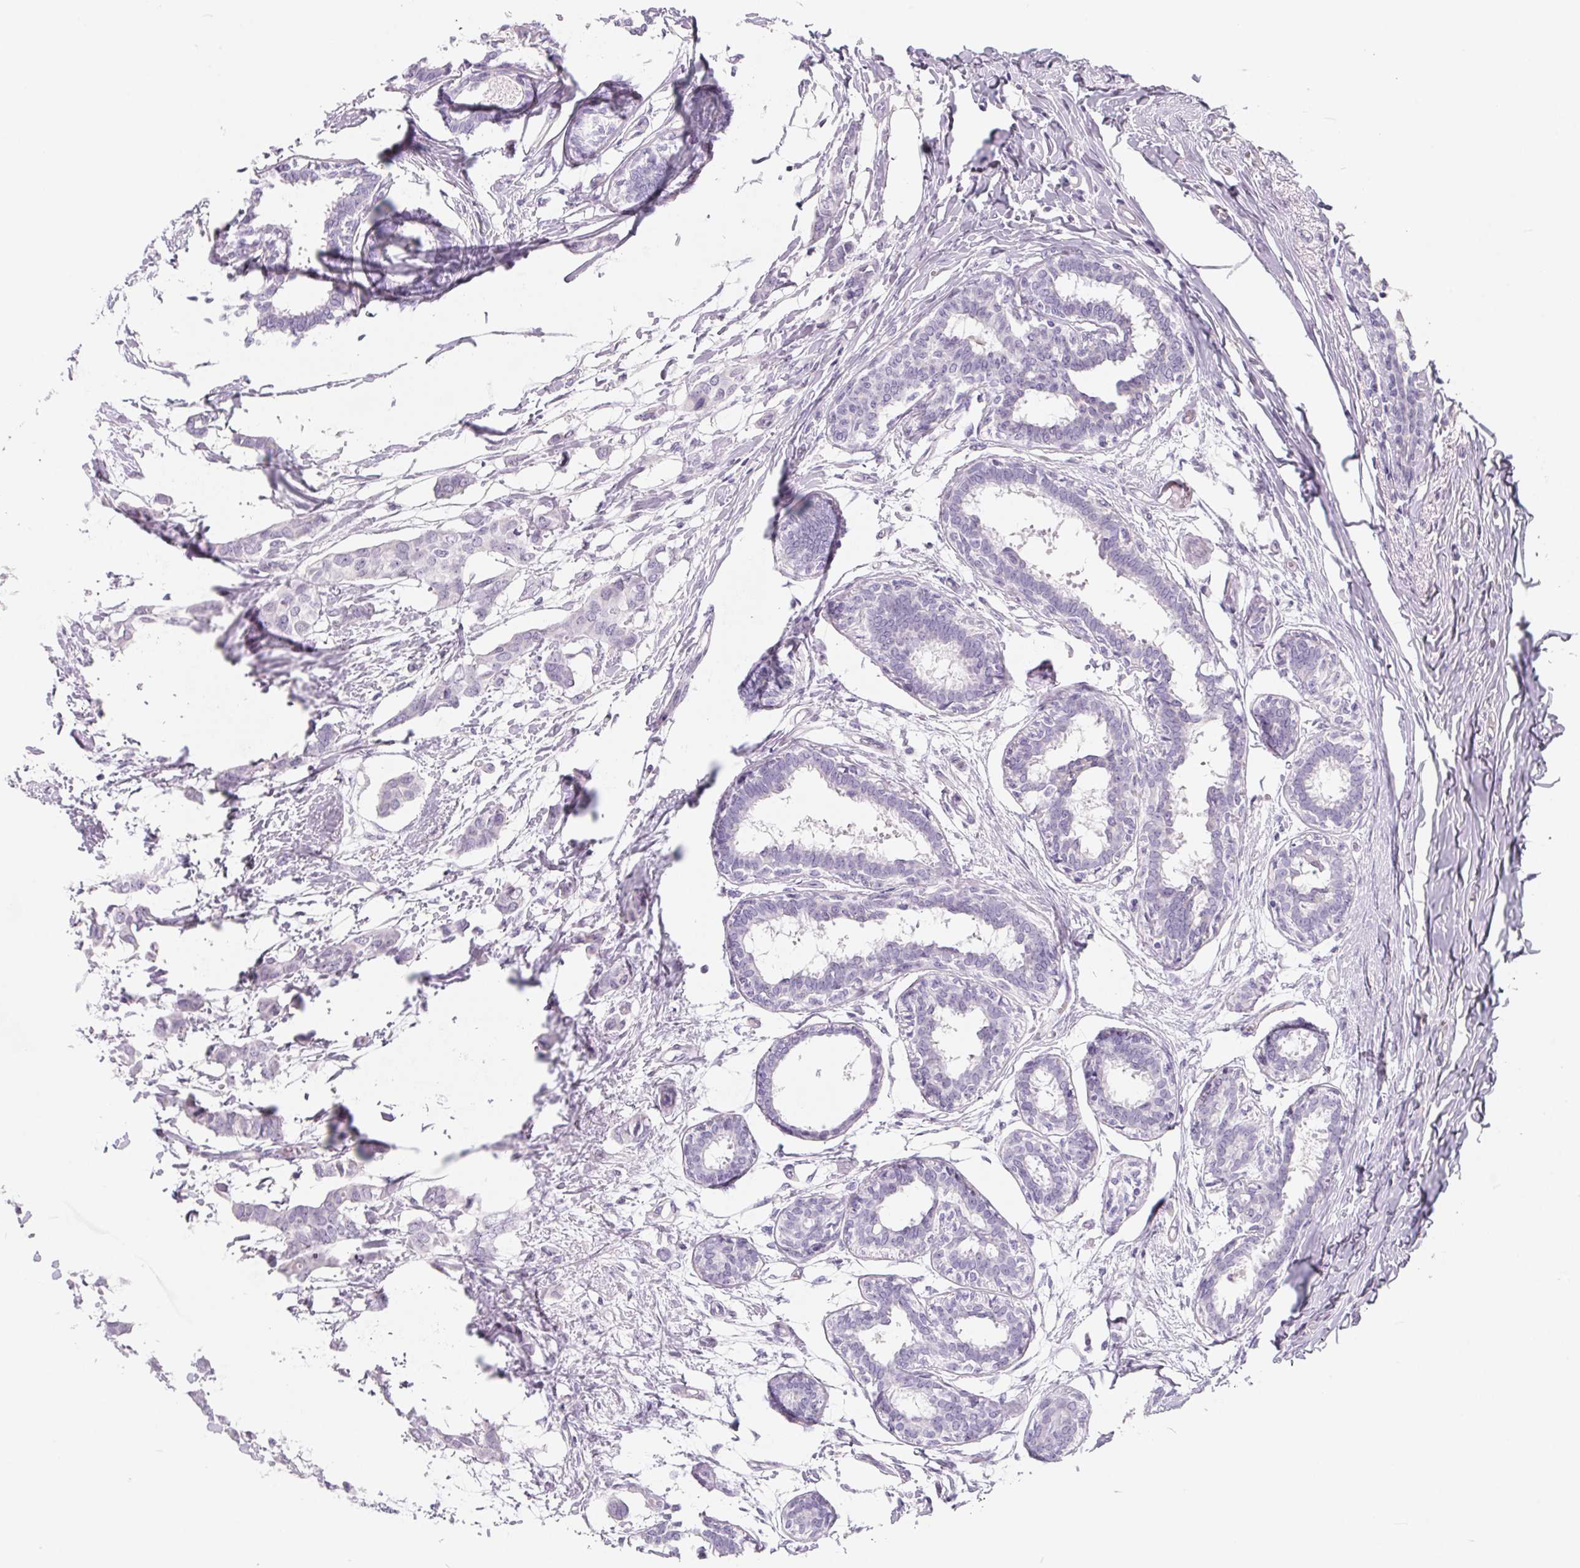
{"staining": {"intensity": "negative", "quantity": "none", "location": "none"}, "tissue": "breast cancer", "cell_type": "Tumor cells", "image_type": "cancer", "snomed": [{"axis": "morphology", "description": "Duct carcinoma"}, {"axis": "topography", "description": "Breast"}], "caption": "Infiltrating ductal carcinoma (breast) was stained to show a protein in brown. There is no significant positivity in tumor cells.", "gene": "FDX1", "patient": {"sex": "female", "age": 62}}